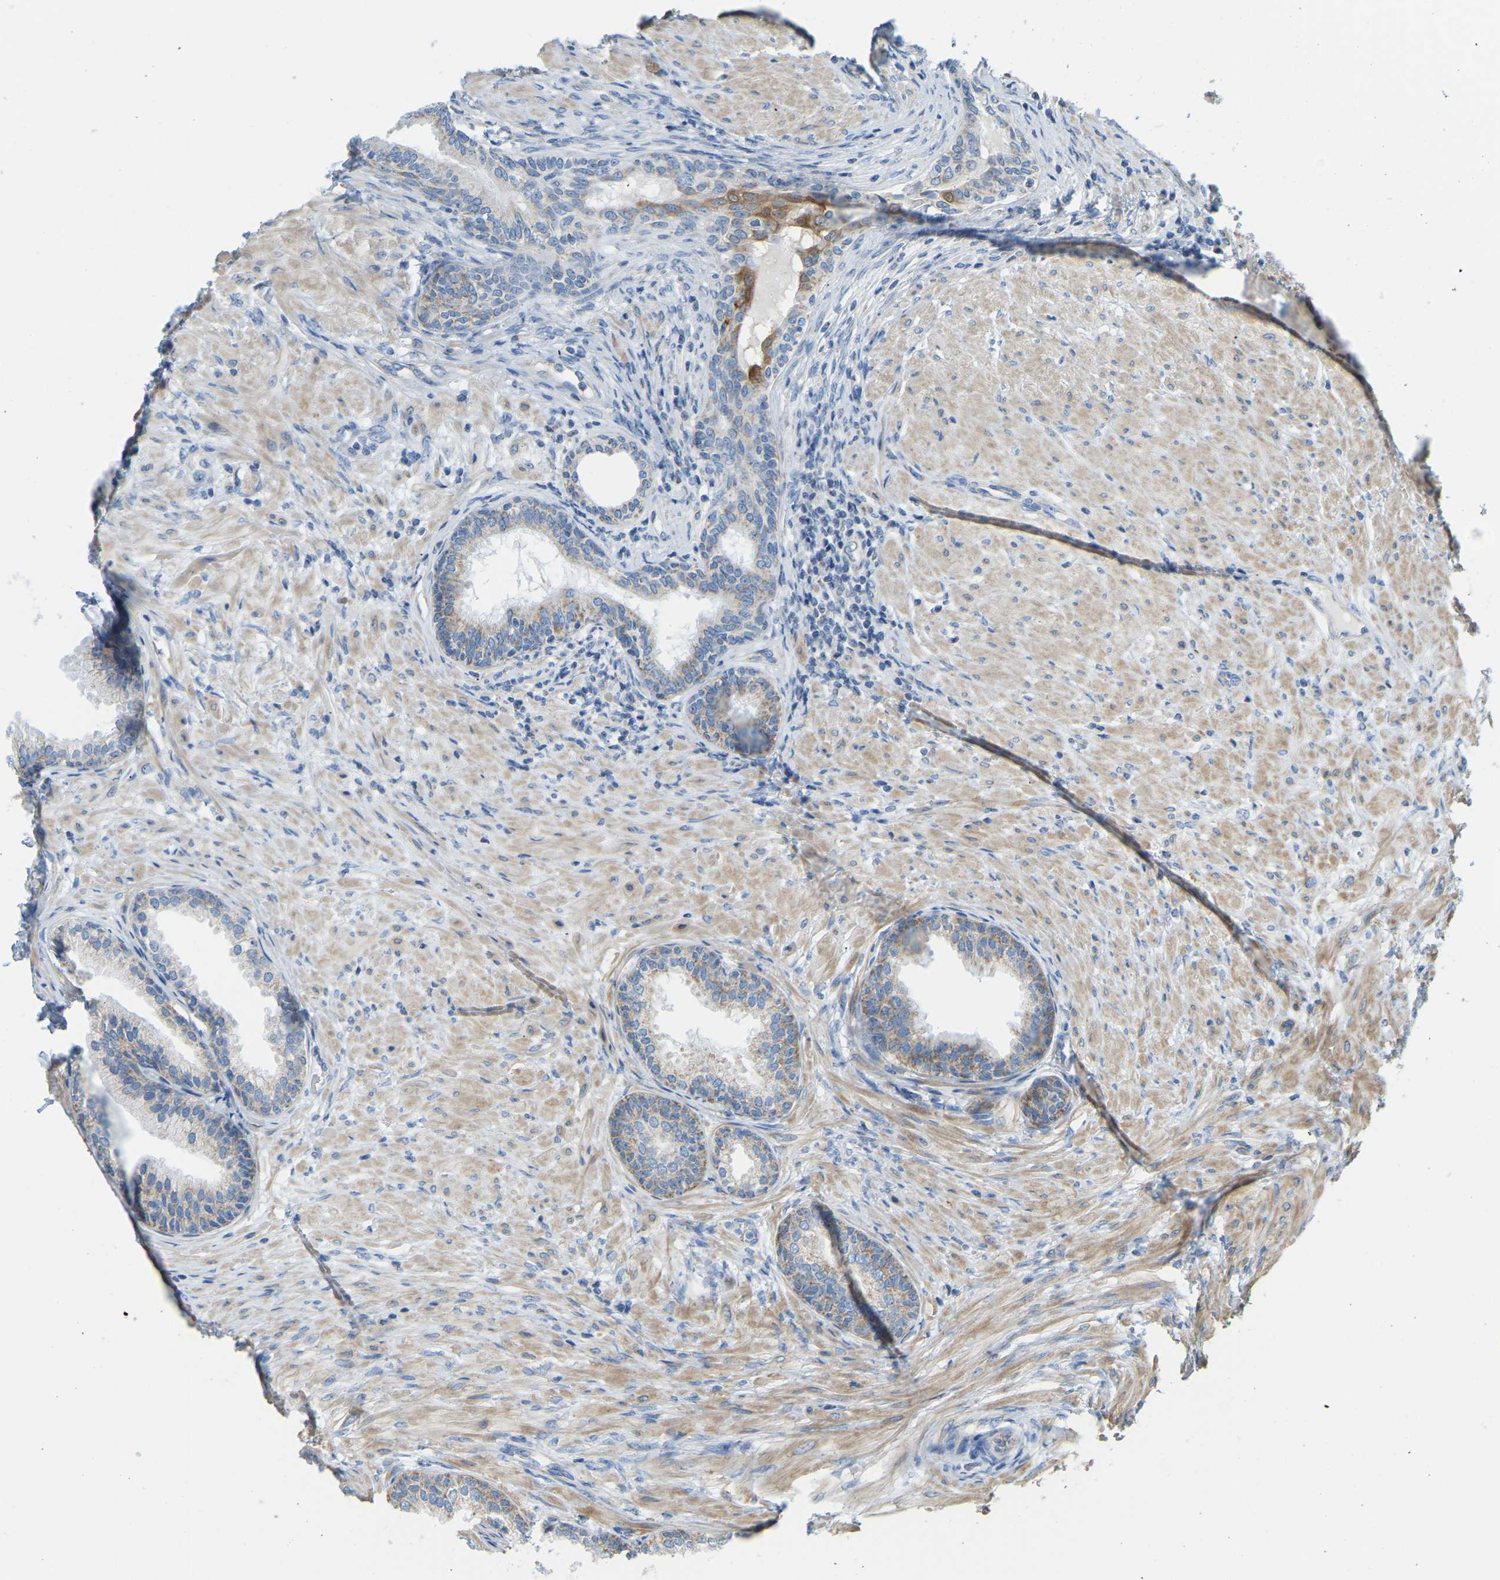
{"staining": {"intensity": "weak", "quantity": "25%-75%", "location": "cytoplasmic/membranous"}, "tissue": "prostate", "cell_type": "Glandular cells", "image_type": "normal", "snomed": [{"axis": "morphology", "description": "Normal tissue, NOS"}, {"axis": "topography", "description": "Prostate"}], "caption": "Immunohistochemistry (IHC) image of normal prostate stained for a protein (brown), which displays low levels of weak cytoplasmic/membranous expression in about 25%-75% of glandular cells.", "gene": "GDA", "patient": {"sex": "male", "age": 76}}